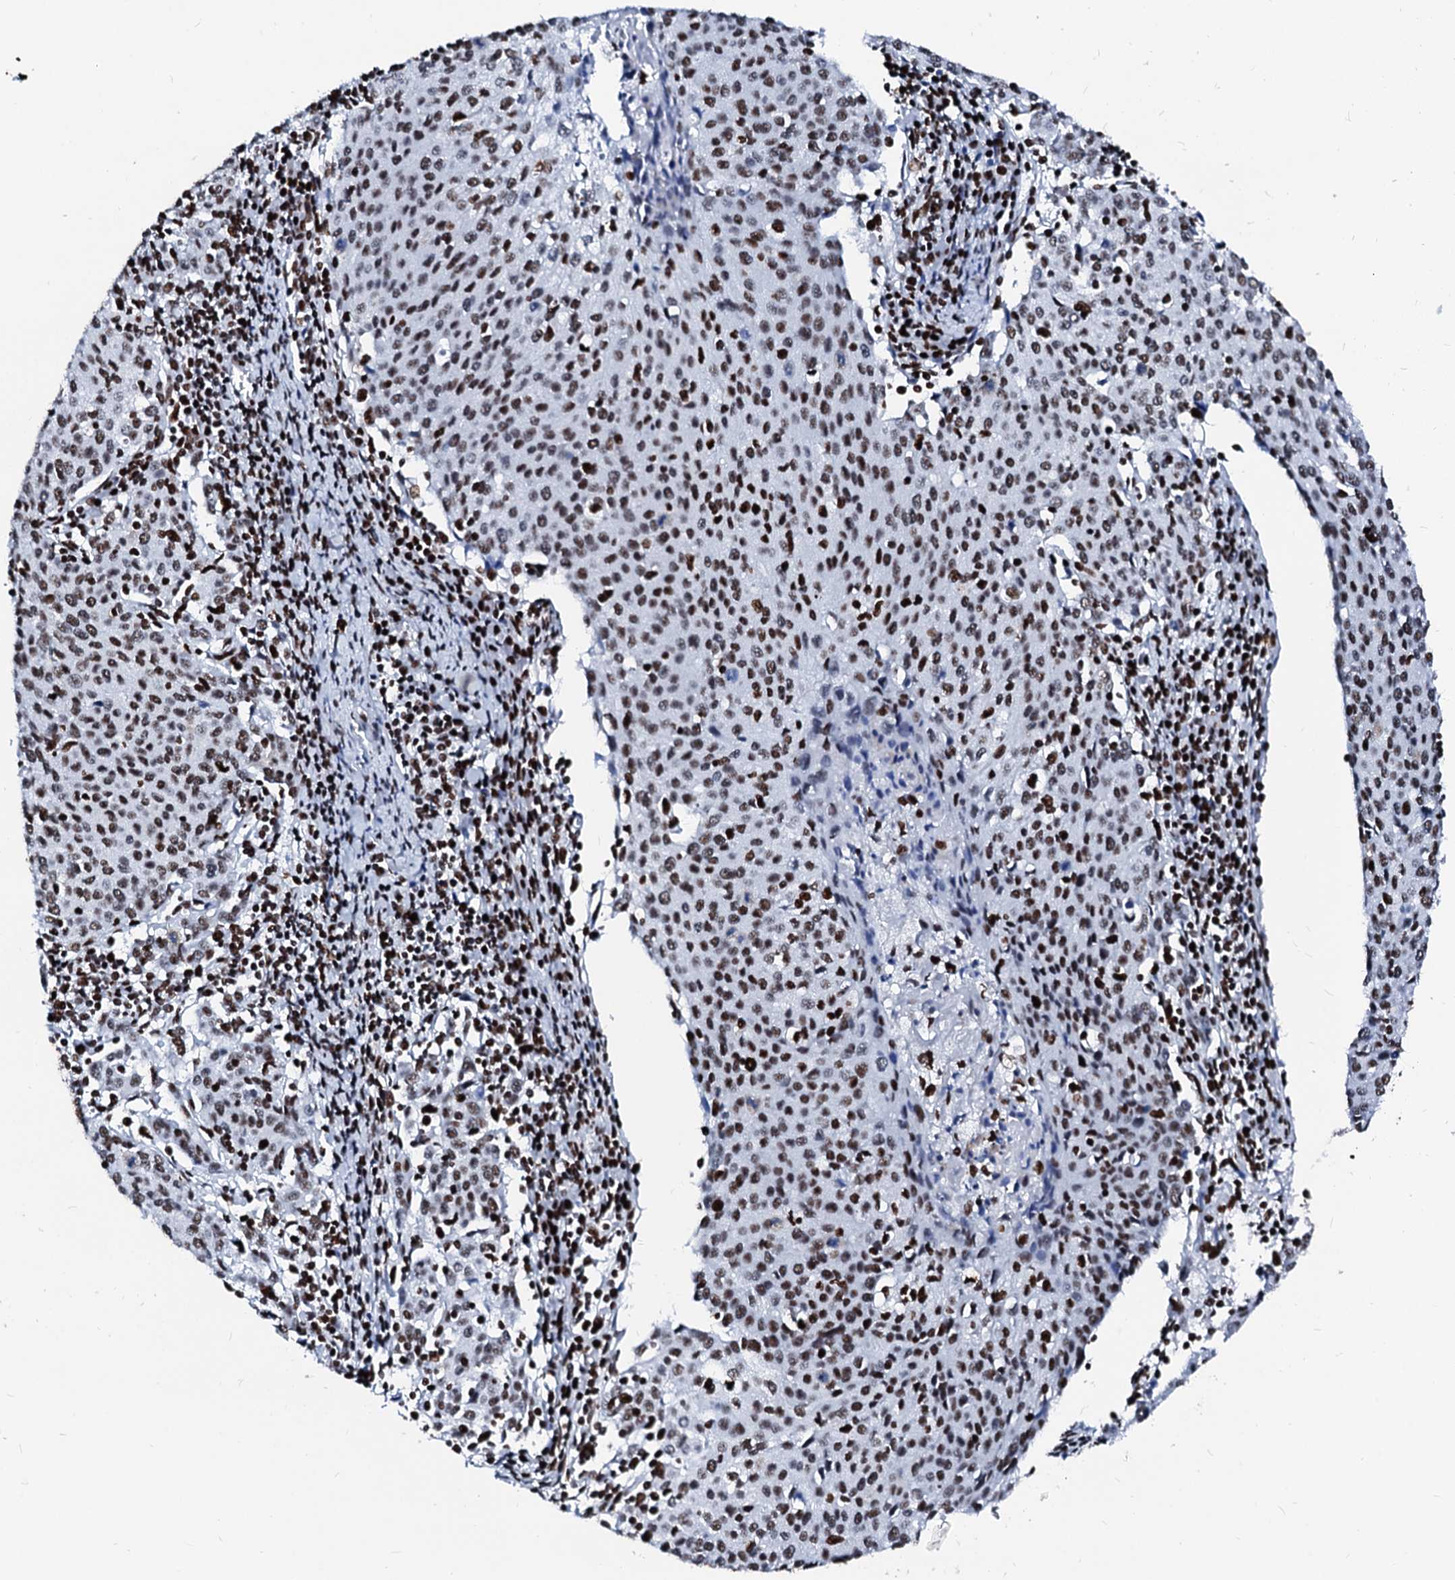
{"staining": {"intensity": "moderate", "quantity": ">75%", "location": "nuclear"}, "tissue": "cervical cancer", "cell_type": "Tumor cells", "image_type": "cancer", "snomed": [{"axis": "morphology", "description": "Squamous cell carcinoma, NOS"}, {"axis": "topography", "description": "Cervix"}], "caption": "IHC (DAB (3,3'-diaminobenzidine)) staining of human cervical squamous cell carcinoma displays moderate nuclear protein staining in approximately >75% of tumor cells.", "gene": "RALY", "patient": {"sex": "female", "age": 46}}